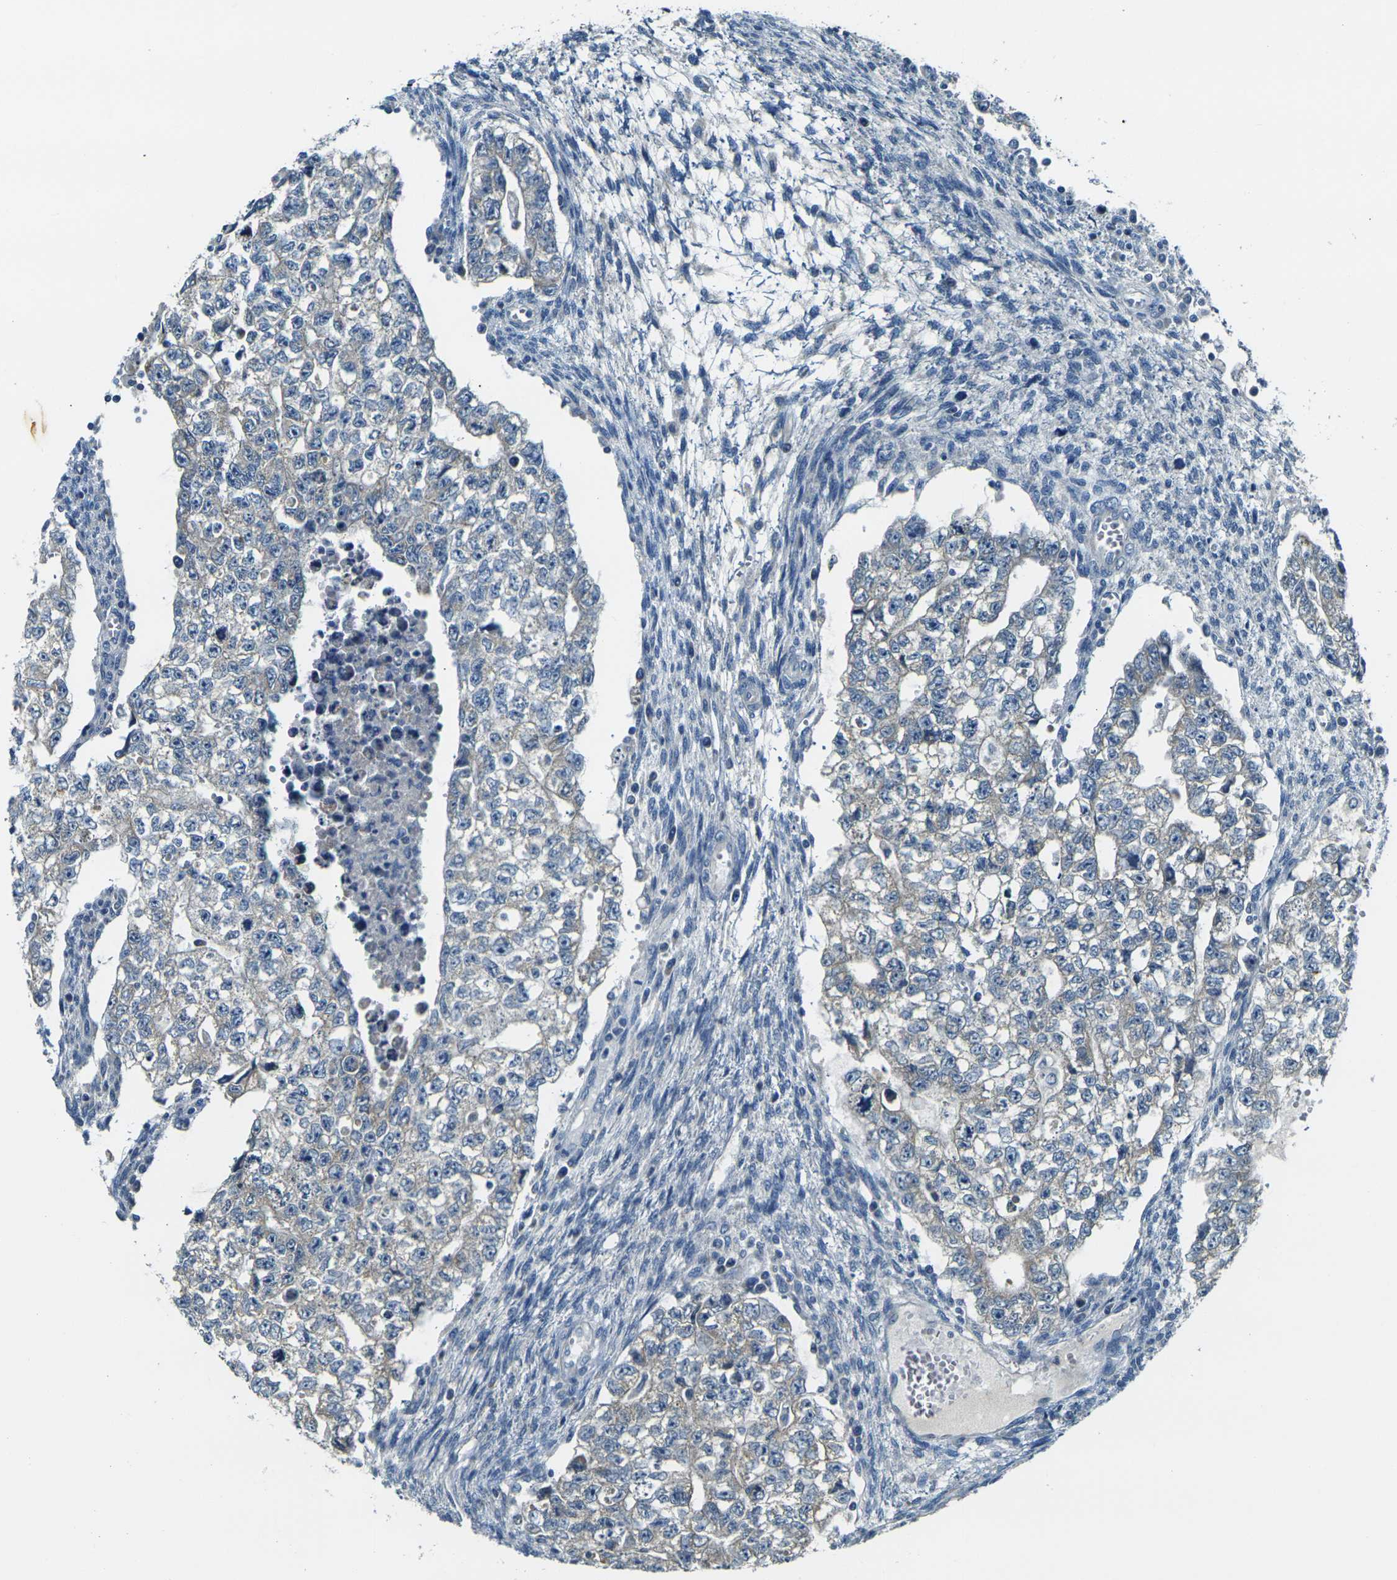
{"staining": {"intensity": "negative", "quantity": "none", "location": "none"}, "tissue": "testis cancer", "cell_type": "Tumor cells", "image_type": "cancer", "snomed": [{"axis": "morphology", "description": "Seminoma, NOS"}, {"axis": "morphology", "description": "Carcinoma, Embryonal, NOS"}, {"axis": "topography", "description": "Testis"}], "caption": "A histopathology image of embryonal carcinoma (testis) stained for a protein reveals no brown staining in tumor cells.", "gene": "SHISAL2B", "patient": {"sex": "male", "age": 38}}